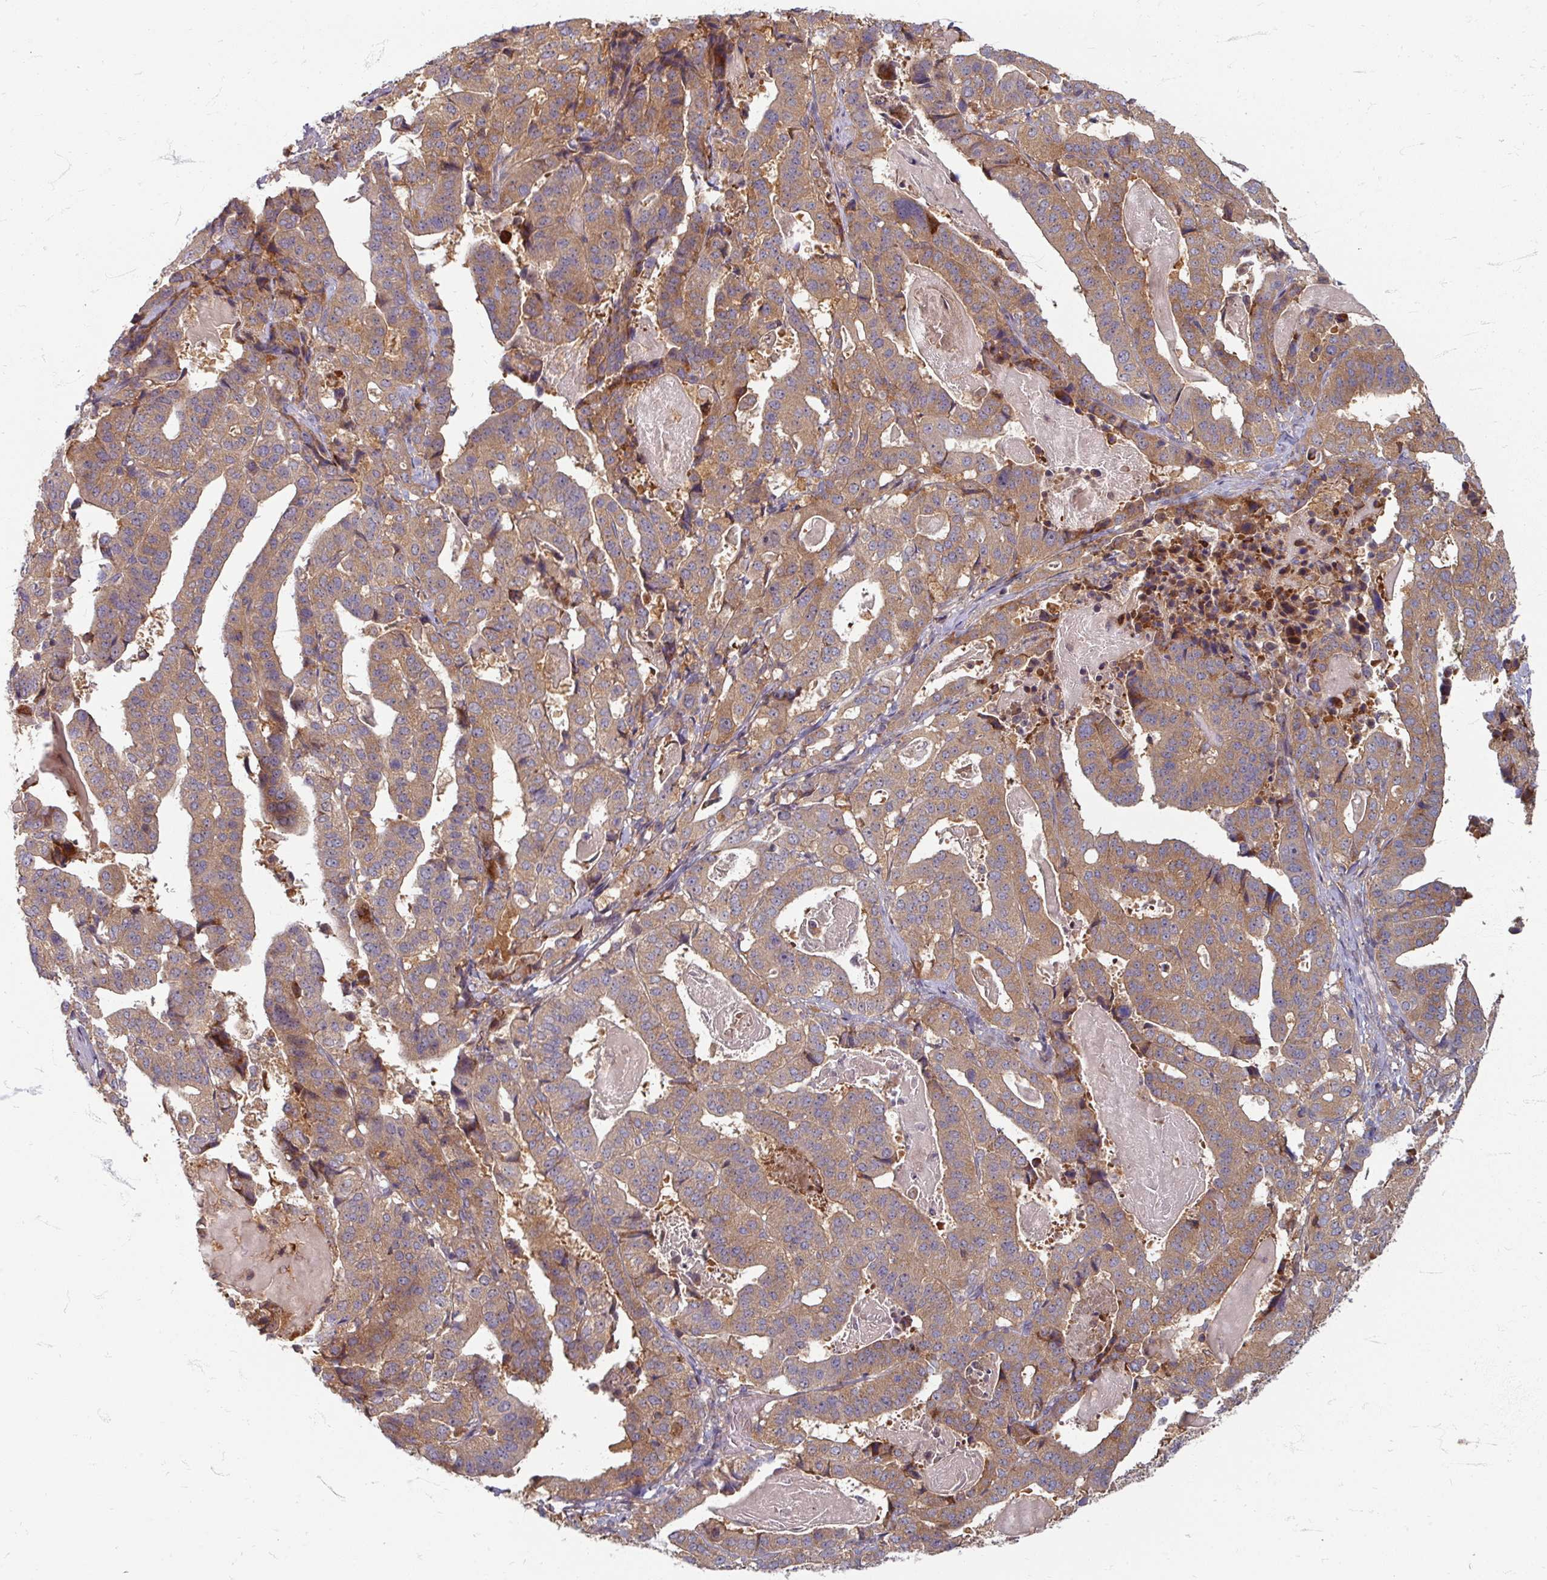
{"staining": {"intensity": "moderate", "quantity": ">75%", "location": "cytoplasmic/membranous"}, "tissue": "stomach cancer", "cell_type": "Tumor cells", "image_type": "cancer", "snomed": [{"axis": "morphology", "description": "Adenocarcinoma, NOS"}, {"axis": "topography", "description": "Stomach"}], "caption": "Immunohistochemistry (DAB (3,3'-diaminobenzidine)) staining of human stomach cancer demonstrates moderate cytoplasmic/membranous protein staining in about >75% of tumor cells. The protein of interest is stained brown, and the nuclei are stained in blue (DAB IHC with brightfield microscopy, high magnification).", "gene": "STAM", "patient": {"sex": "male", "age": 48}}